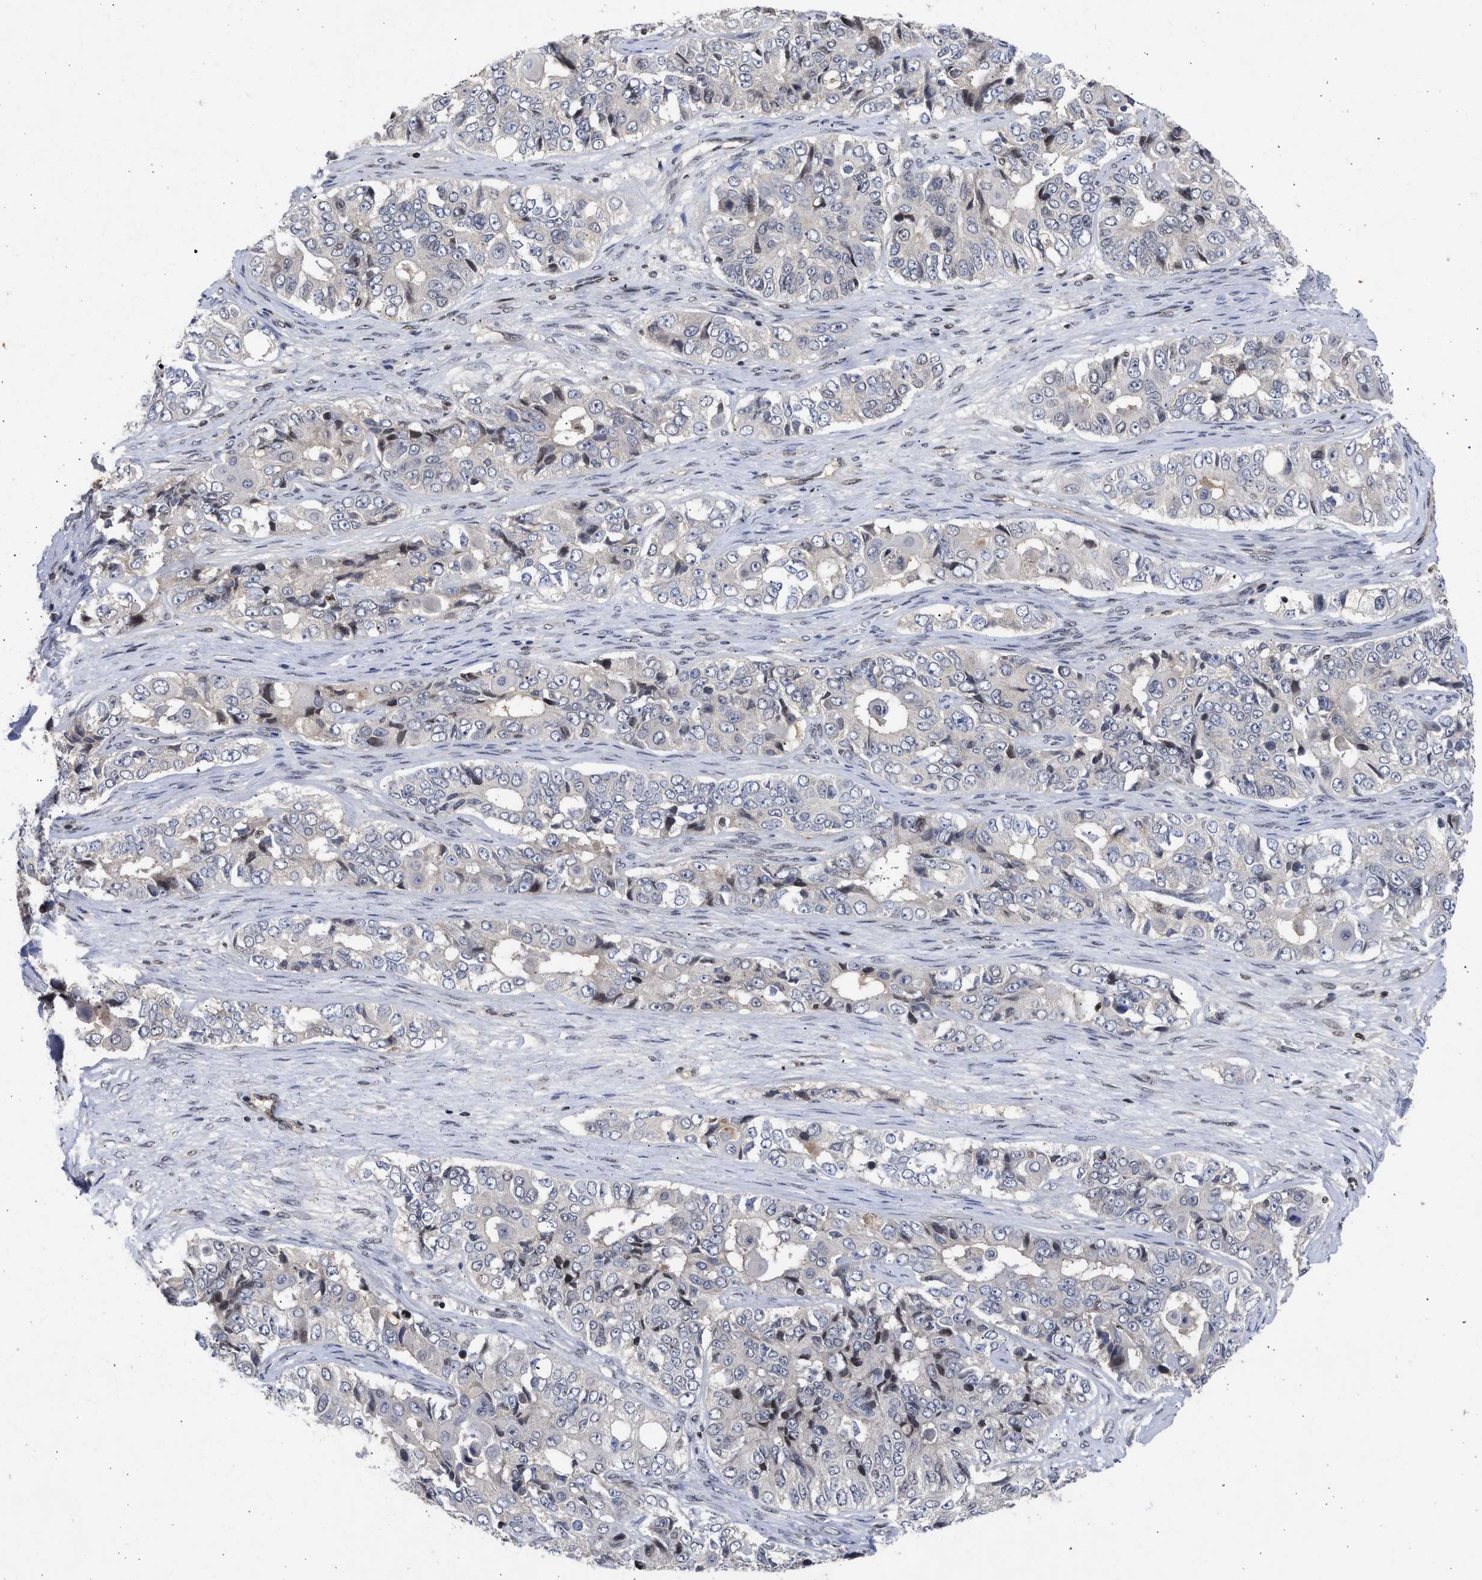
{"staining": {"intensity": "negative", "quantity": "none", "location": "none"}, "tissue": "ovarian cancer", "cell_type": "Tumor cells", "image_type": "cancer", "snomed": [{"axis": "morphology", "description": "Carcinoma, endometroid"}, {"axis": "topography", "description": "Ovary"}], "caption": "Immunohistochemistry of human ovarian endometroid carcinoma reveals no staining in tumor cells.", "gene": "ENSG00000142539", "patient": {"sex": "female", "age": 51}}